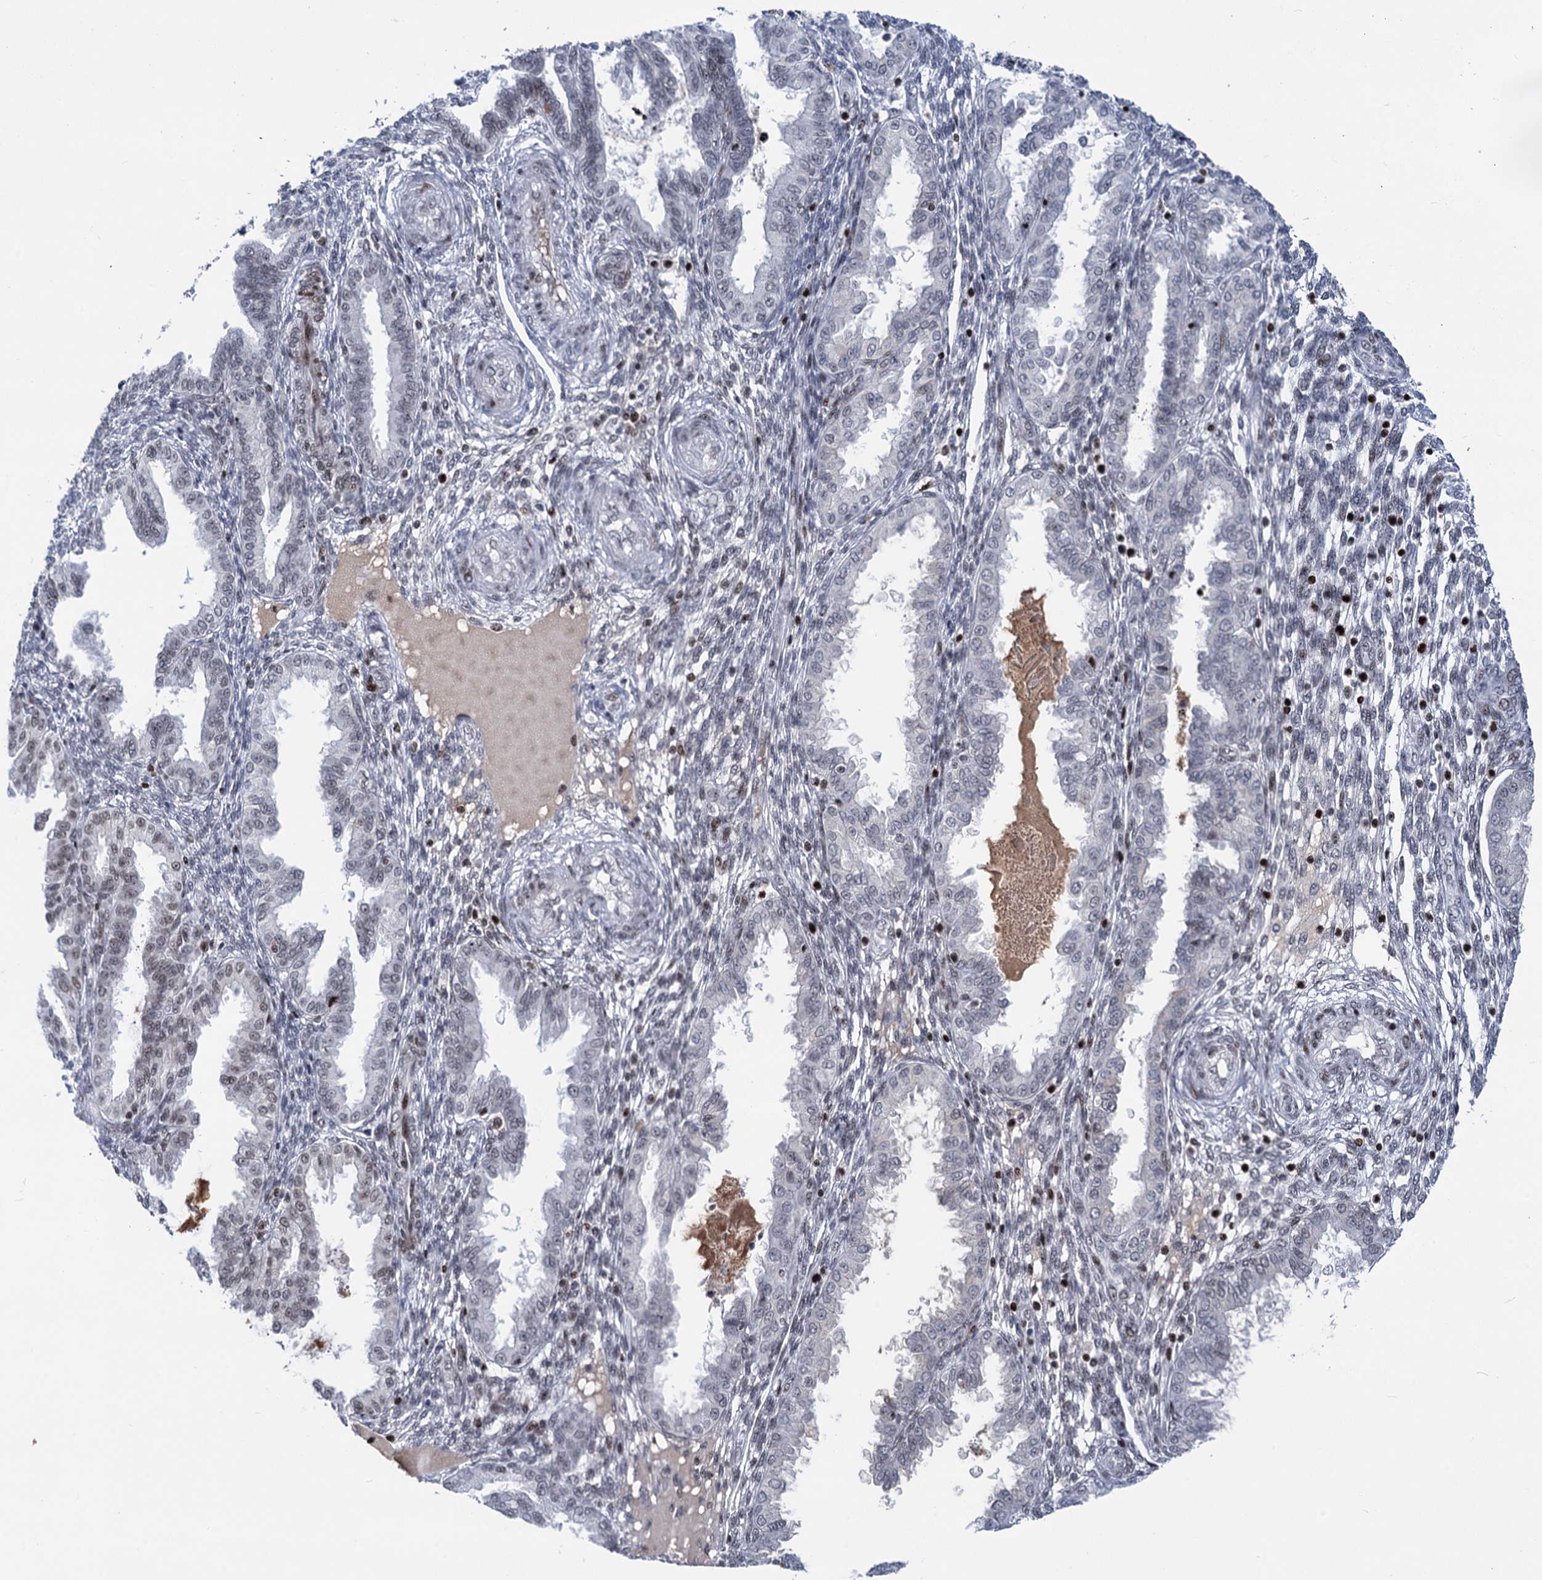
{"staining": {"intensity": "negative", "quantity": "none", "location": "none"}, "tissue": "endometrium", "cell_type": "Cells in endometrial stroma", "image_type": "normal", "snomed": [{"axis": "morphology", "description": "Normal tissue, NOS"}, {"axis": "topography", "description": "Endometrium"}], "caption": "DAB (3,3'-diaminobenzidine) immunohistochemical staining of benign human endometrium demonstrates no significant expression in cells in endometrial stroma. (Immunohistochemistry (ihc), brightfield microscopy, high magnification).", "gene": "ZCCHC10", "patient": {"sex": "female", "age": 33}}